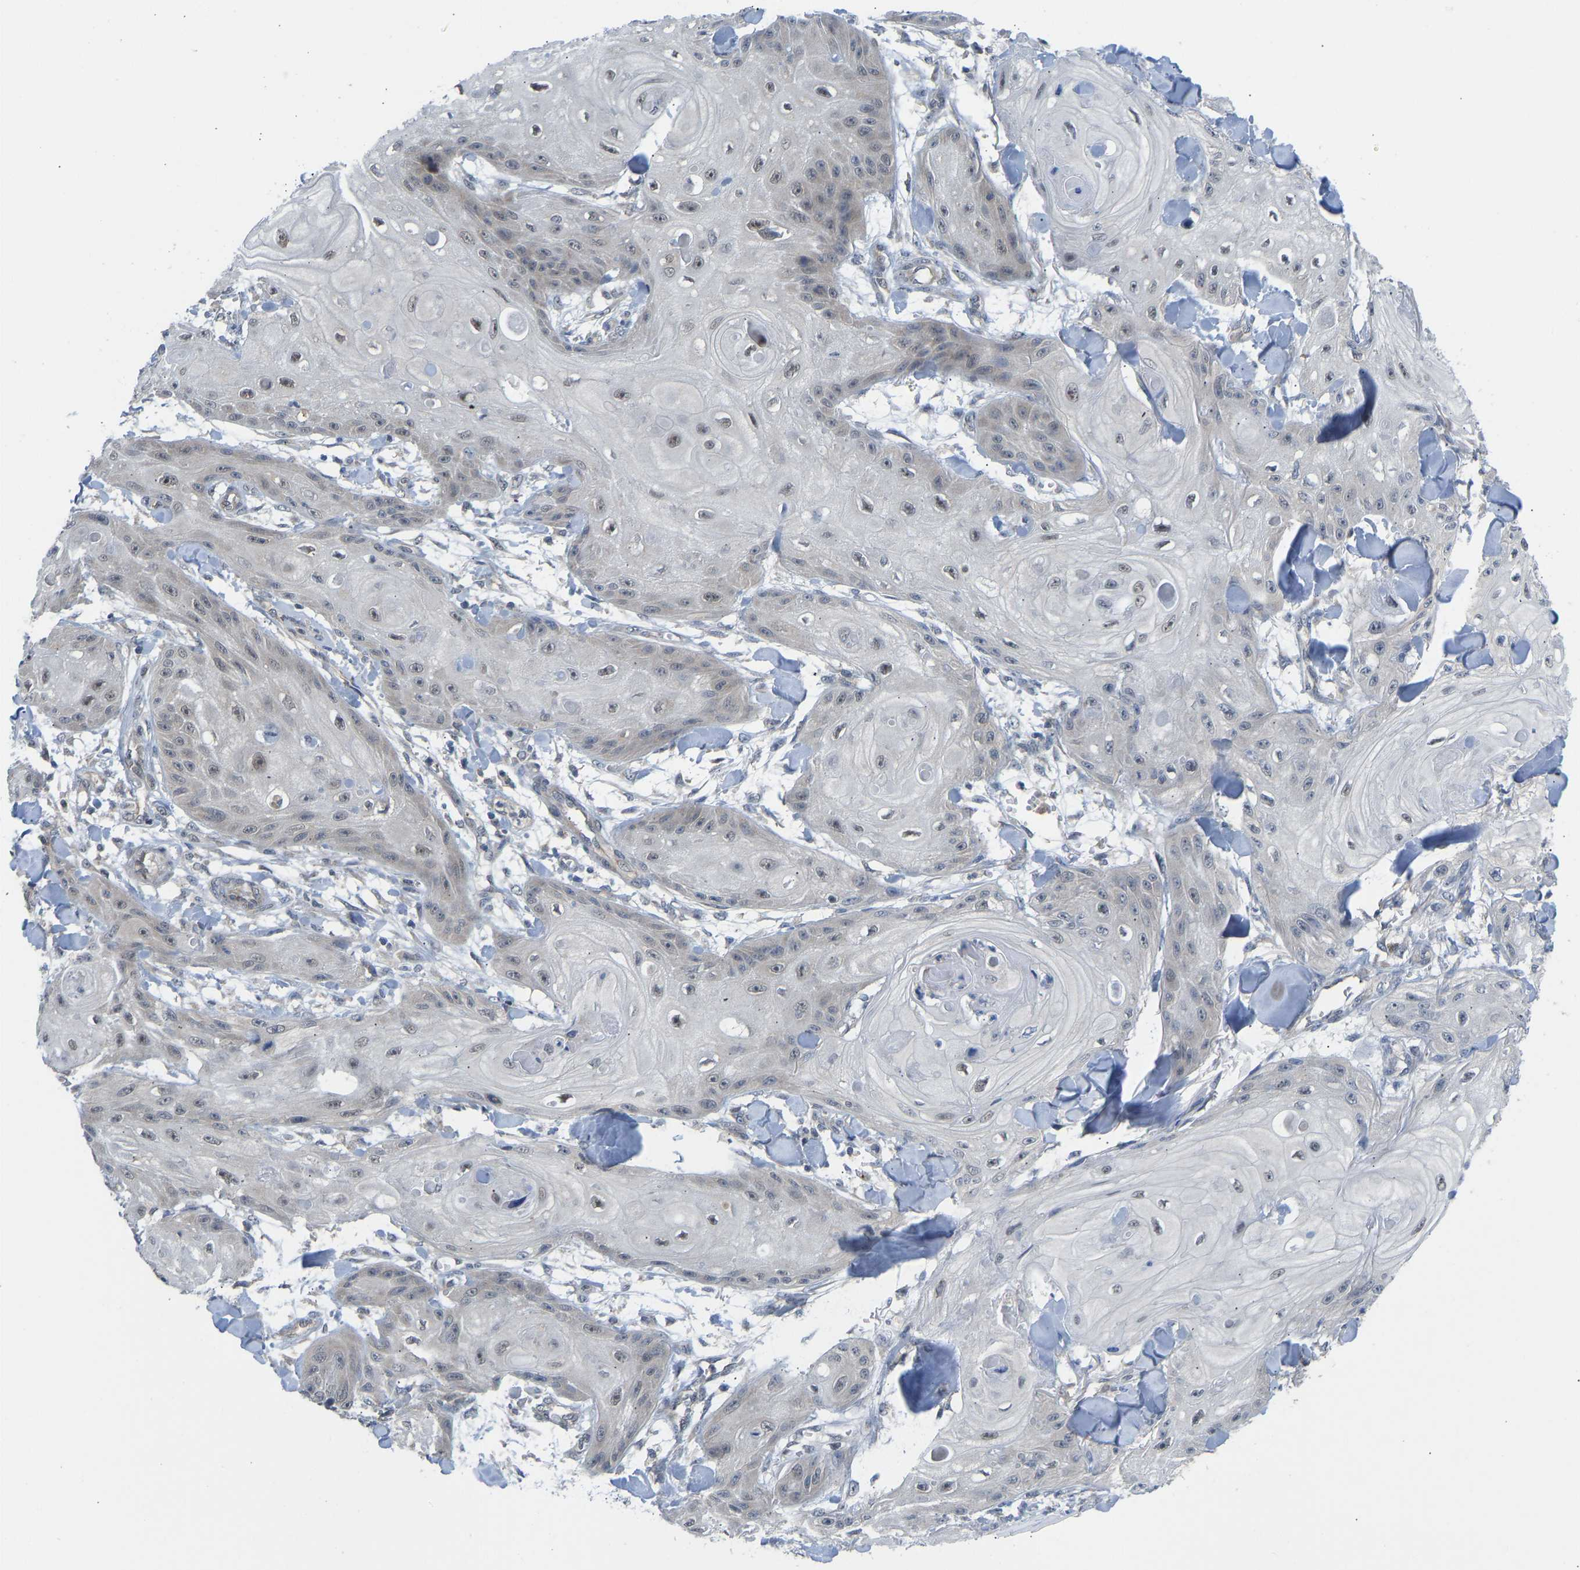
{"staining": {"intensity": "weak", "quantity": "<25%", "location": "nuclear"}, "tissue": "skin cancer", "cell_type": "Tumor cells", "image_type": "cancer", "snomed": [{"axis": "morphology", "description": "Squamous cell carcinoma, NOS"}, {"axis": "topography", "description": "Skin"}], "caption": "Tumor cells show no significant protein expression in squamous cell carcinoma (skin). (DAB immunohistochemistry (IHC), high magnification).", "gene": "ZNF251", "patient": {"sex": "male", "age": 74}}